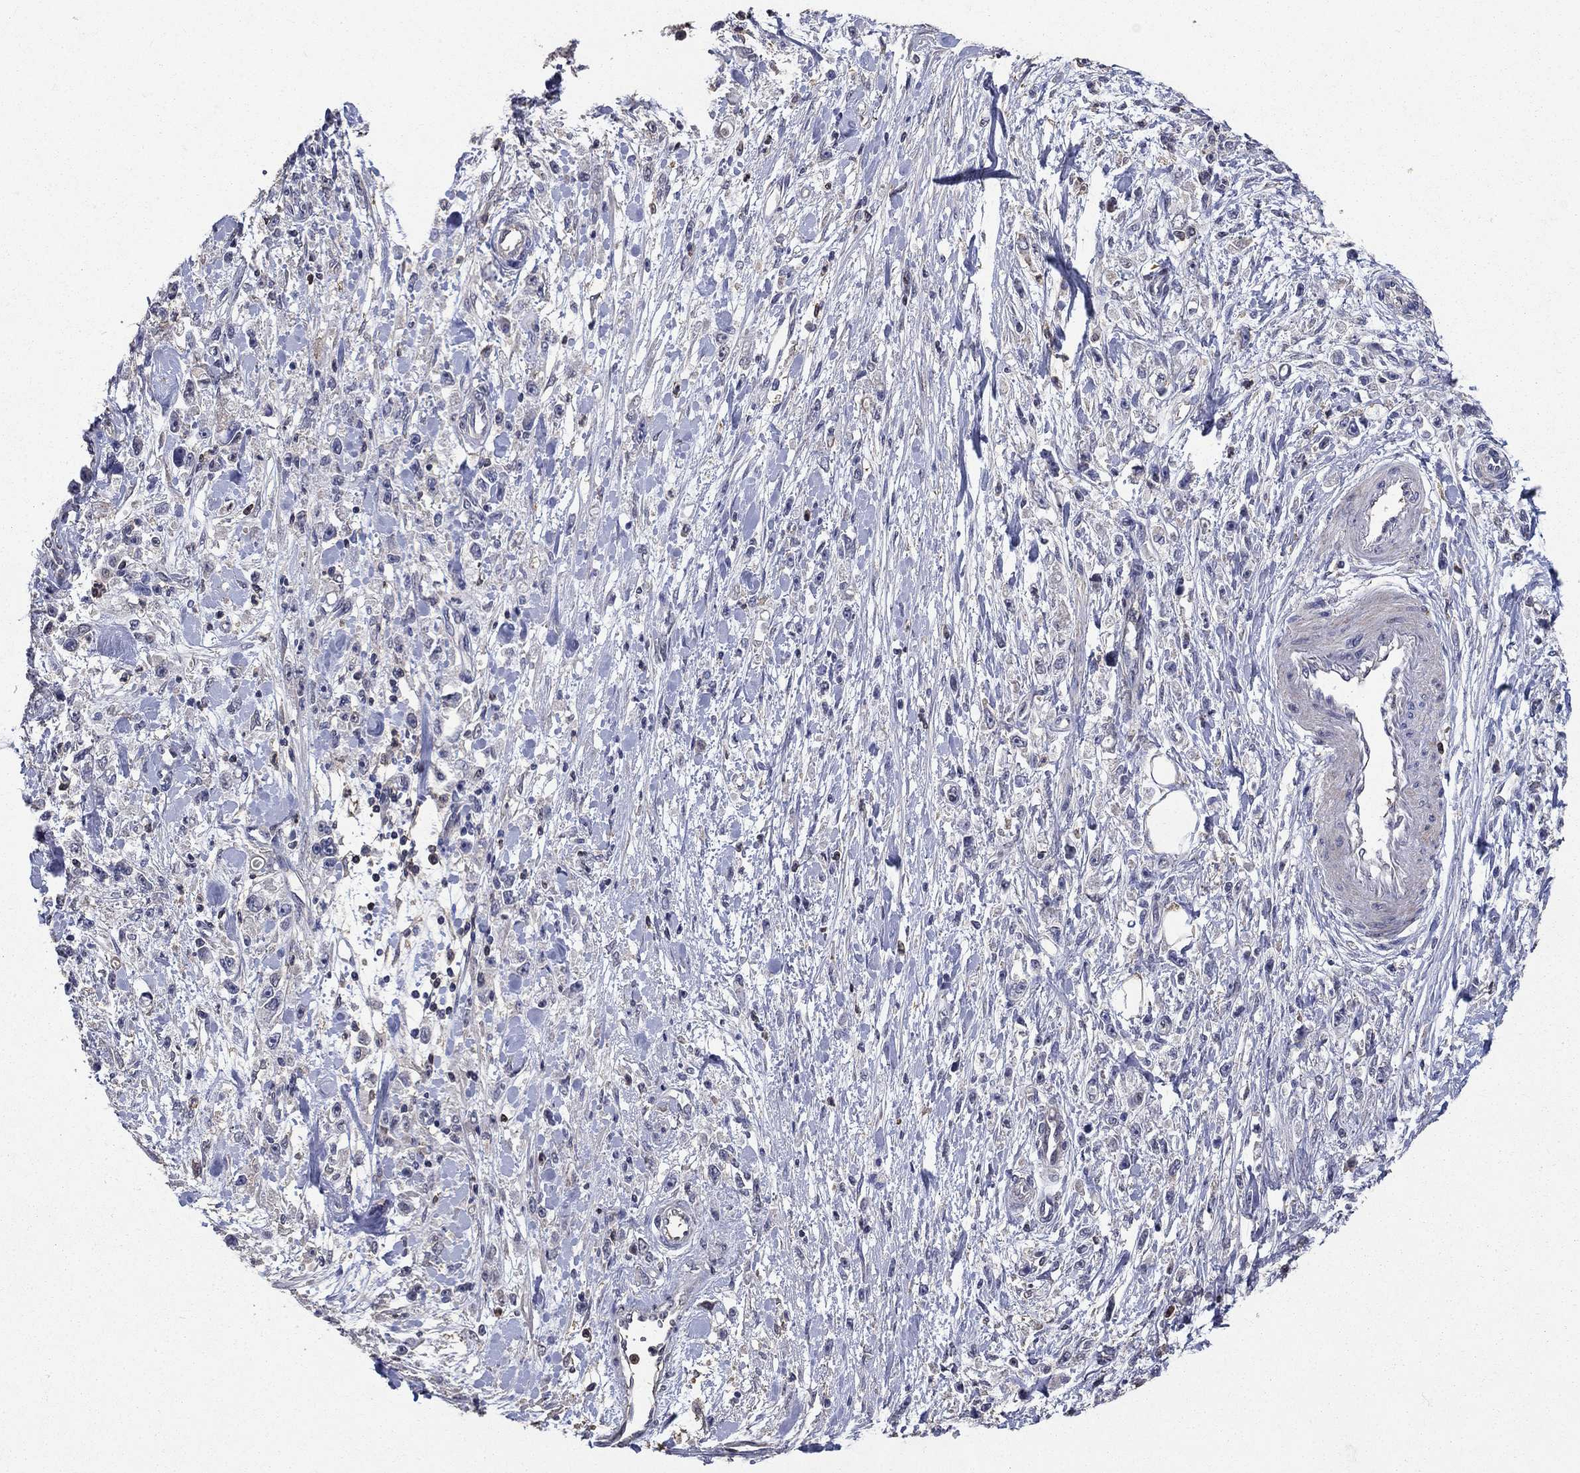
{"staining": {"intensity": "negative", "quantity": "none", "location": "none"}, "tissue": "stomach cancer", "cell_type": "Tumor cells", "image_type": "cancer", "snomed": [{"axis": "morphology", "description": "Adenocarcinoma, NOS"}, {"axis": "topography", "description": "Stomach"}], "caption": "Immunohistochemistry (IHC) photomicrograph of human stomach cancer stained for a protein (brown), which displays no expression in tumor cells.", "gene": "DVL1", "patient": {"sex": "female", "age": 59}}